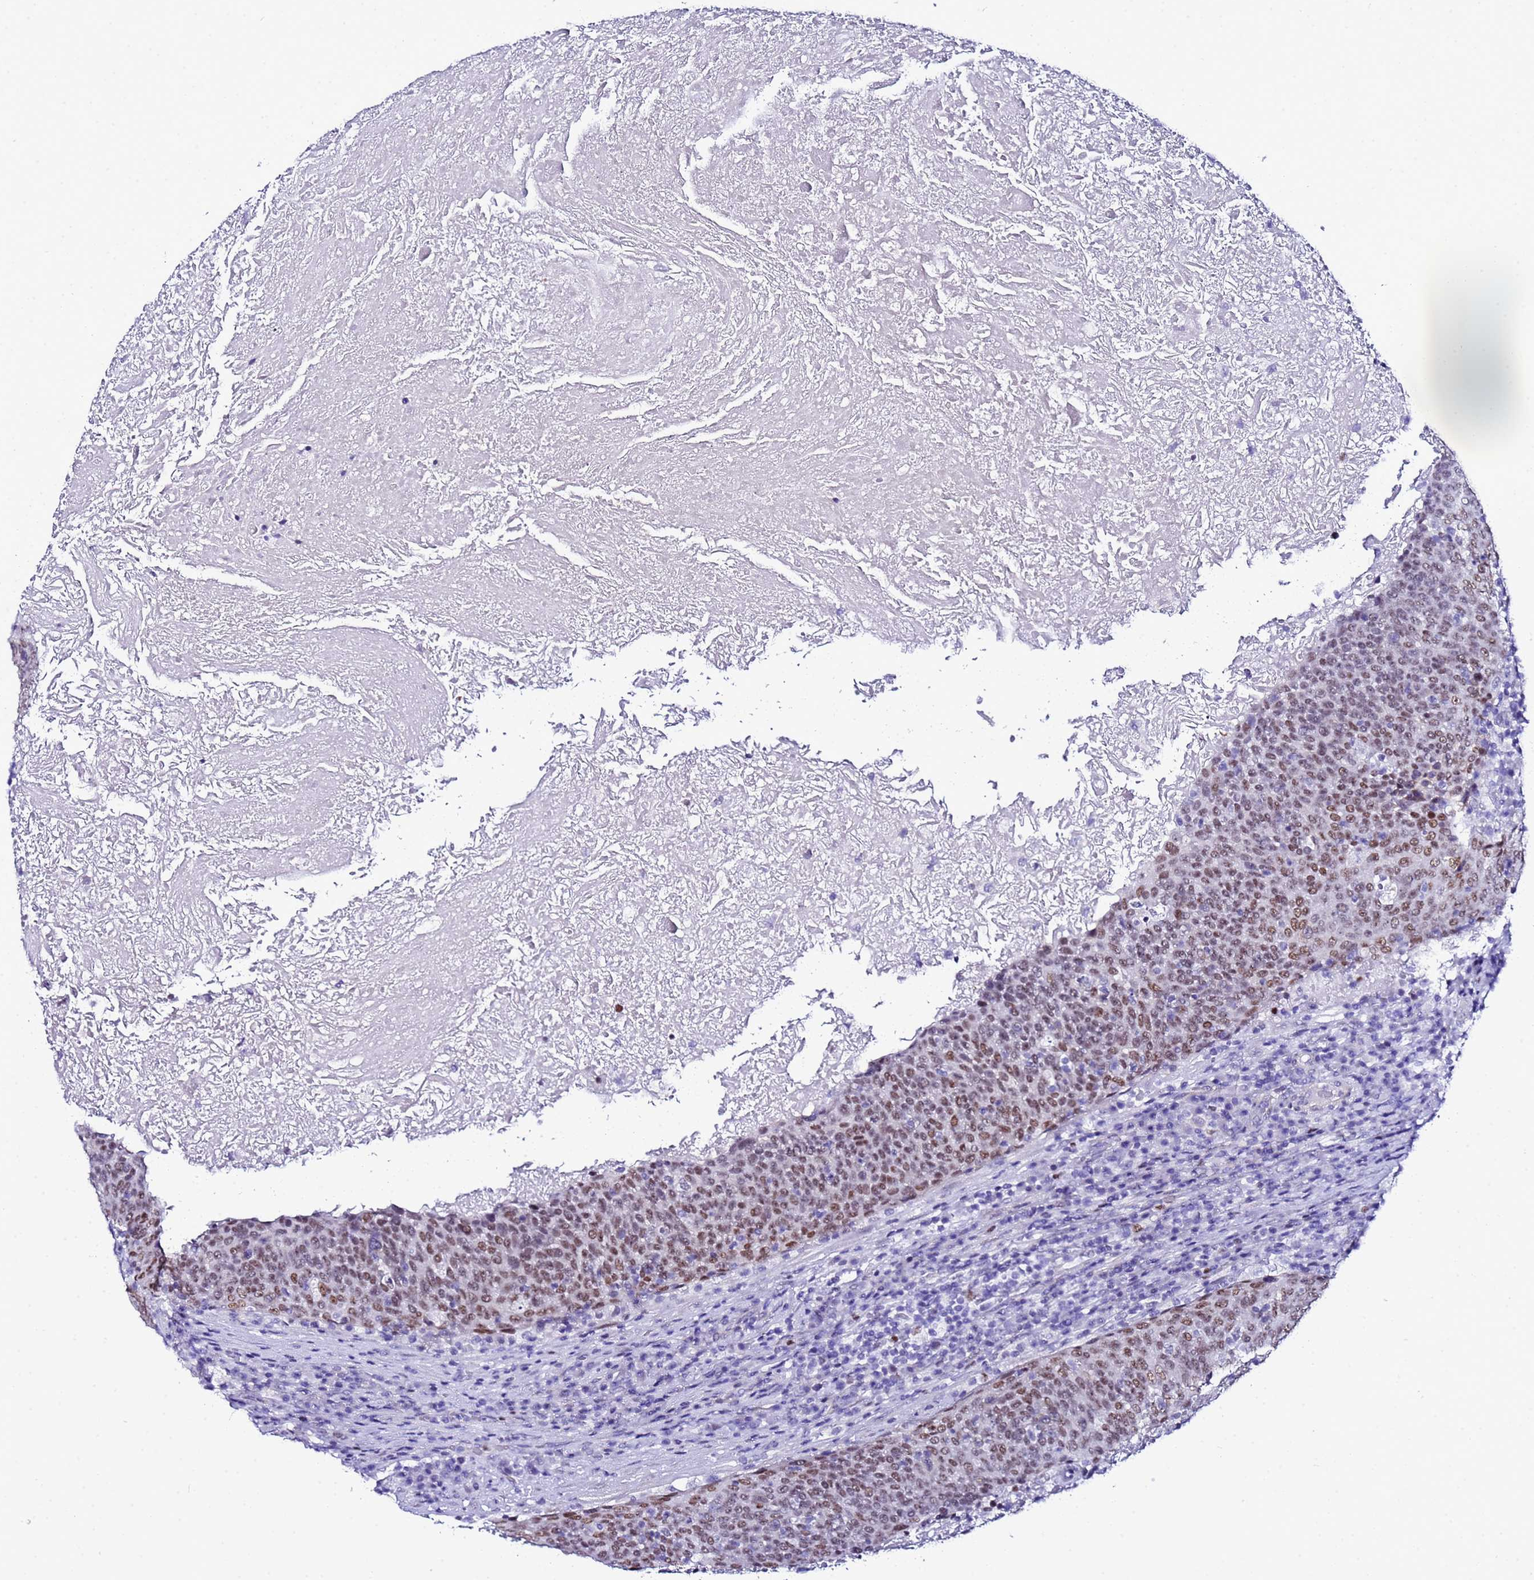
{"staining": {"intensity": "moderate", "quantity": ">75%", "location": "nuclear"}, "tissue": "head and neck cancer", "cell_type": "Tumor cells", "image_type": "cancer", "snomed": [{"axis": "morphology", "description": "Squamous cell carcinoma, NOS"}, {"axis": "morphology", "description": "Squamous cell carcinoma, metastatic, NOS"}, {"axis": "topography", "description": "Lymph node"}, {"axis": "topography", "description": "Head-Neck"}], "caption": "This image shows immunohistochemistry staining of human squamous cell carcinoma (head and neck), with medium moderate nuclear expression in about >75% of tumor cells.", "gene": "BCL7A", "patient": {"sex": "male", "age": 62}}